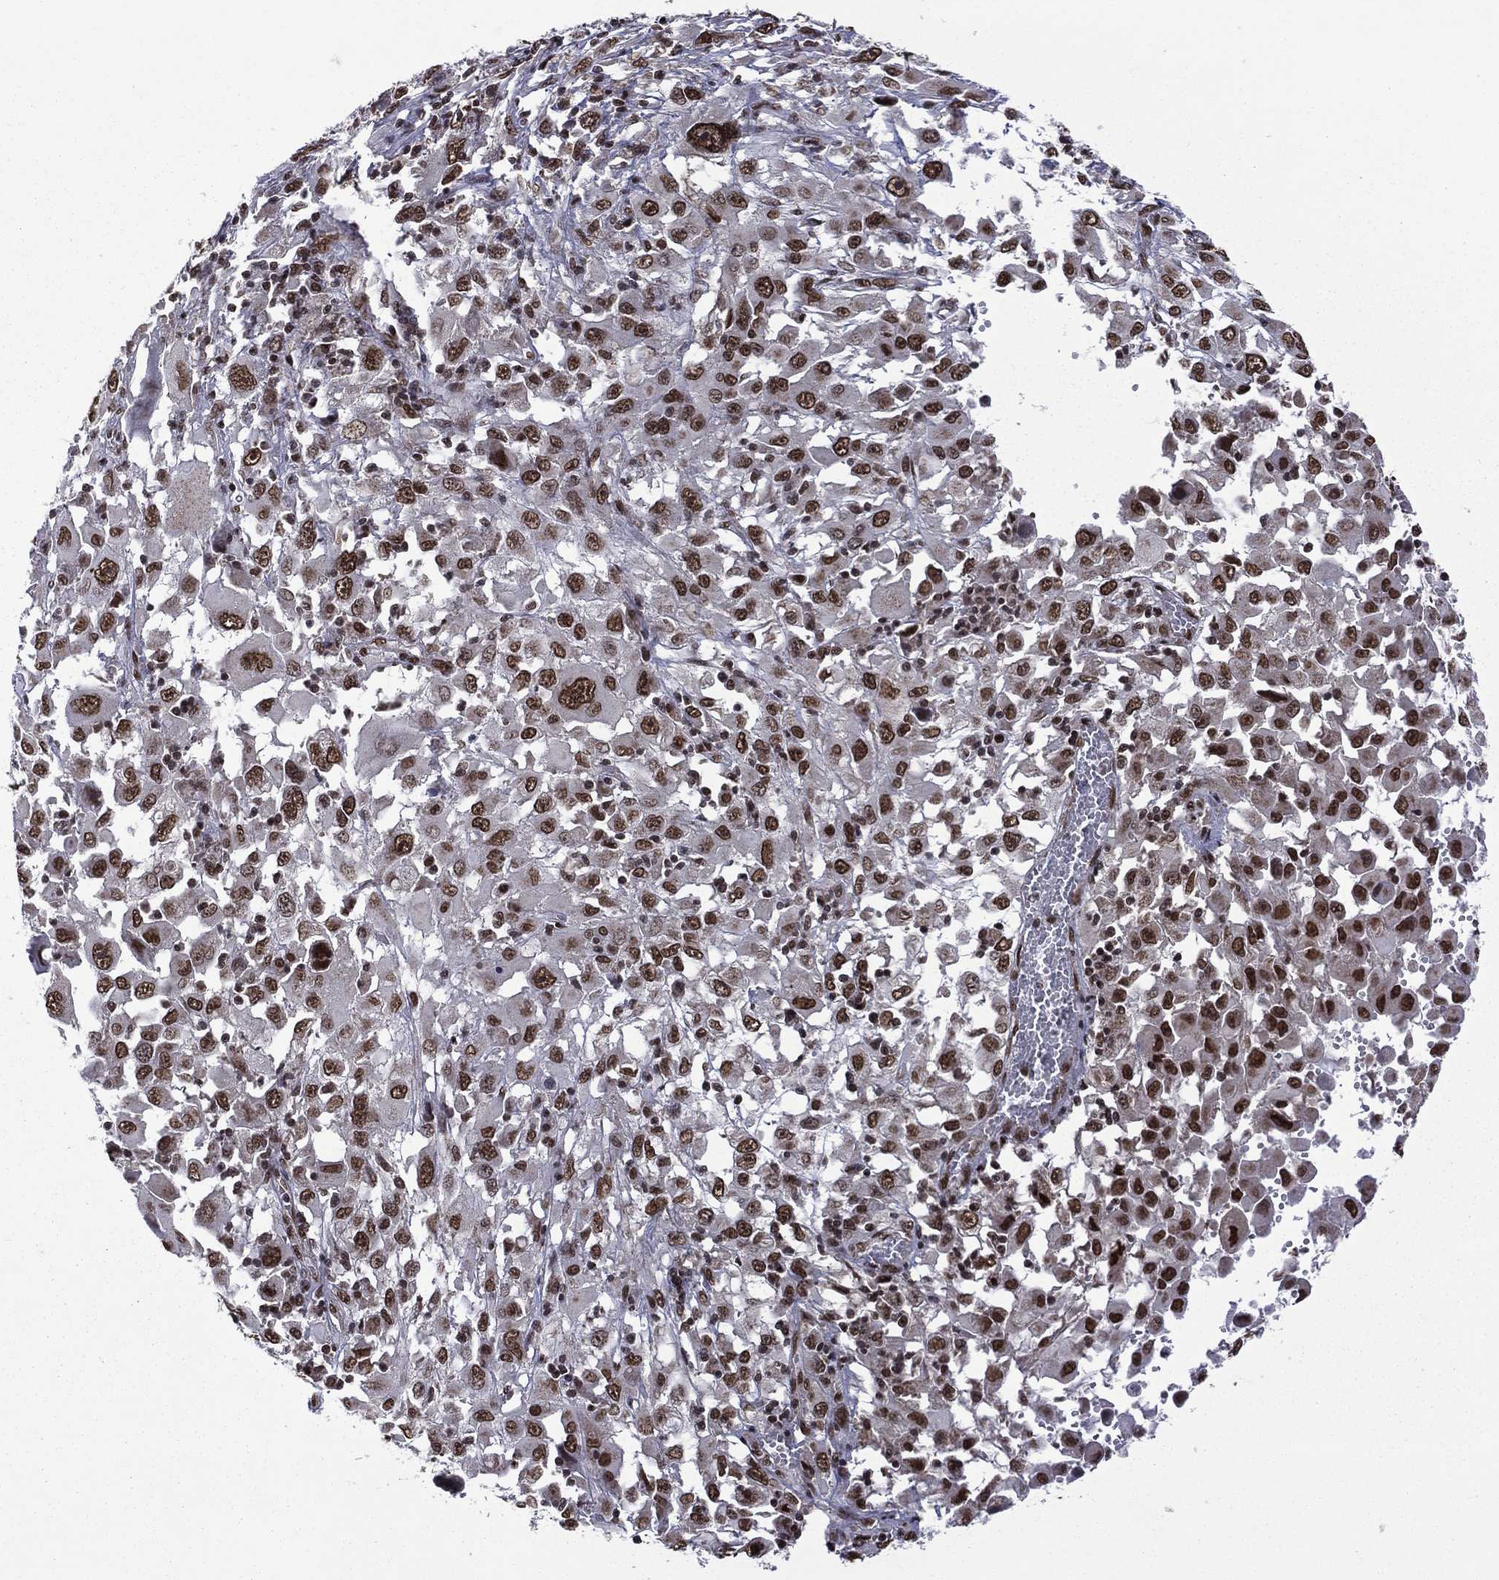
{"staining": {"intensity": "strong", "quantity": ">75%", "location": "nuclear"}, "tissue": "melanoma", "cell_type": "Tumor cells", "image_type": "cancer", "snomed": [{"axis": "morphology", "description": "Malignant melanoma, Metastatic site"}, {"axis": "topography", "description": "Soft tissue"}], "caption": "Protein expression analysis of human malignant melanoma (metastatic site) reveals strong nuclear staining in approximately >75% of tumor cells.", "gene": "C5orf24", "patient": {"sex": "male", "age": 50}}